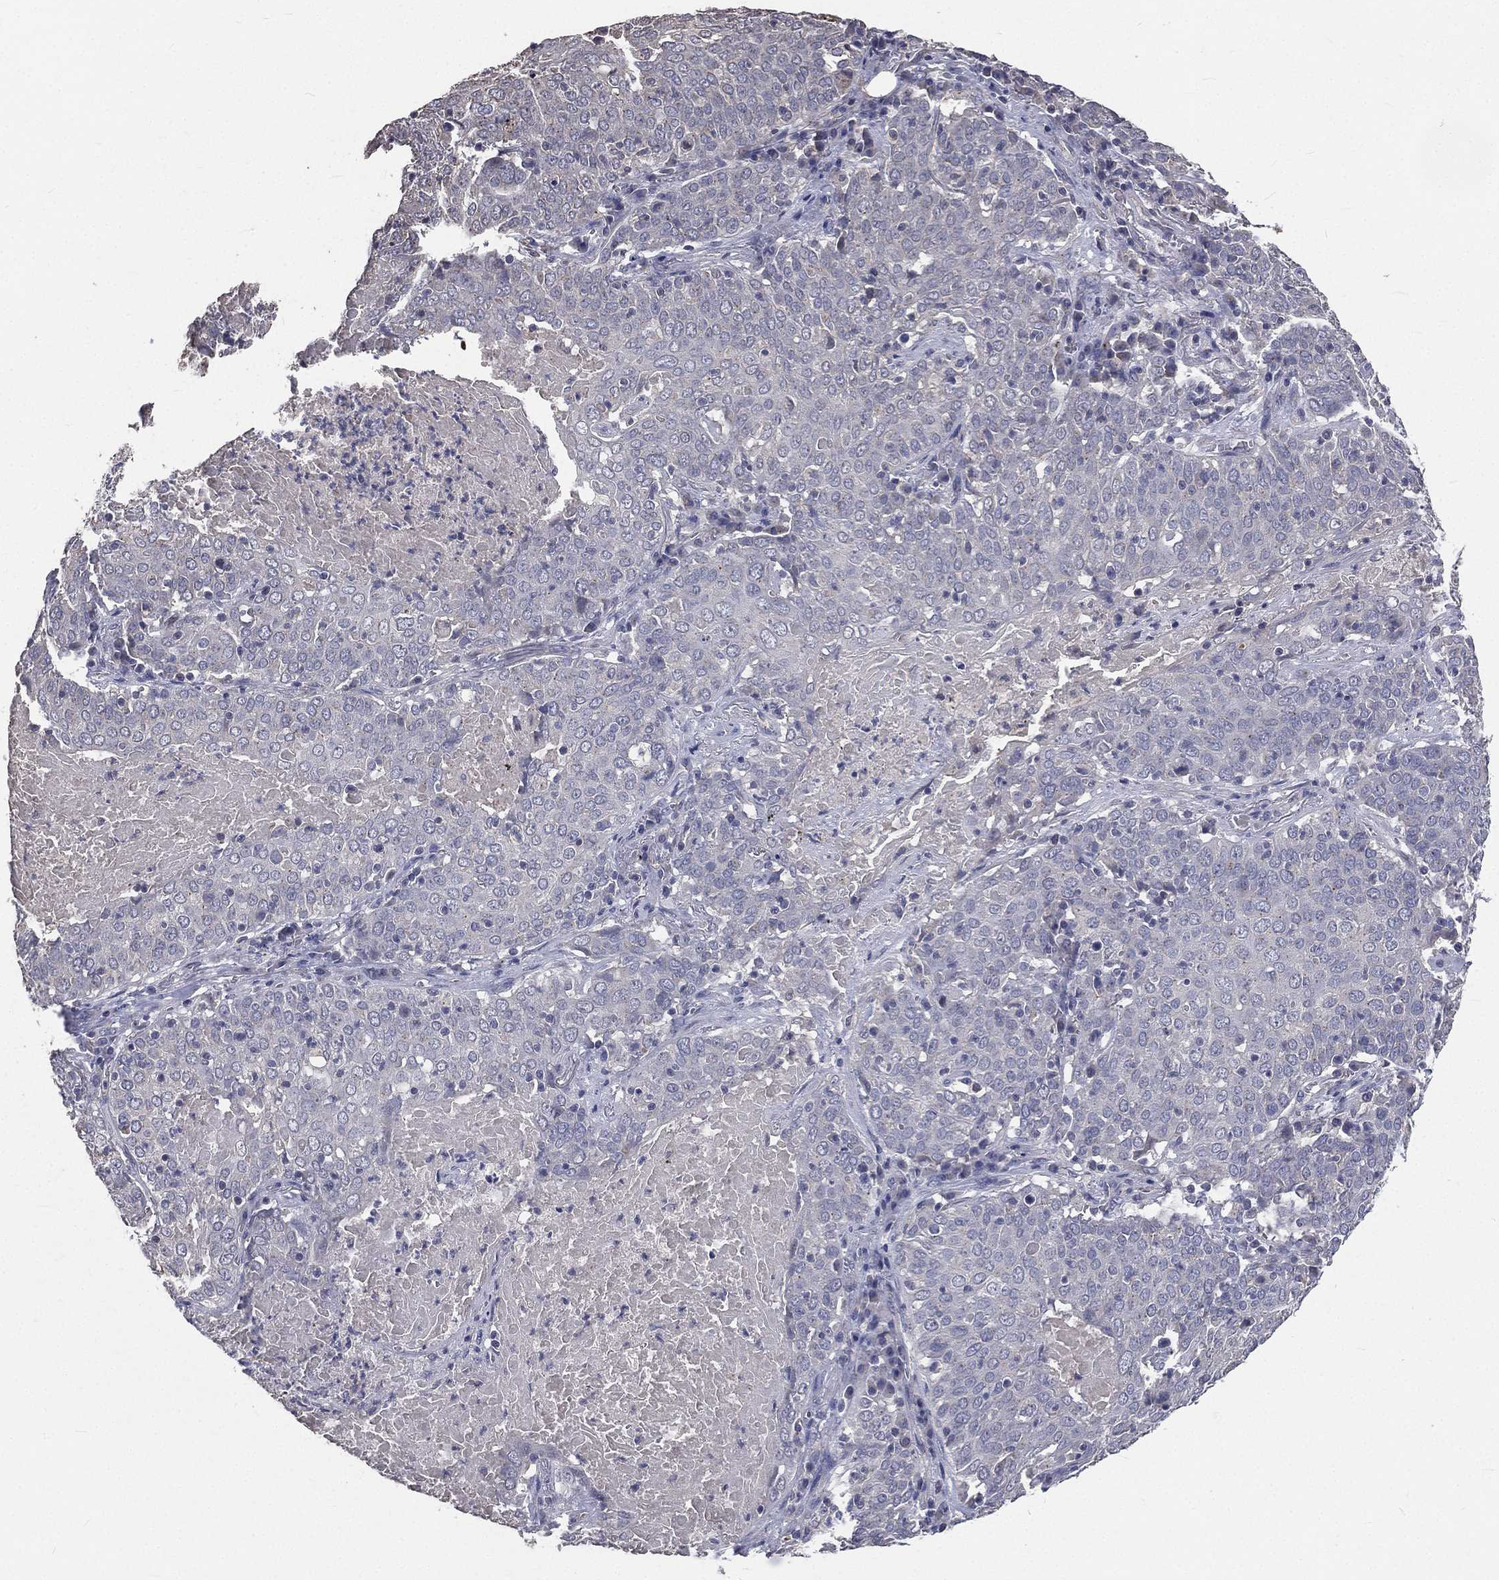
{"staining": {"intensity": "negative", "quantity": "none", "location": "none"}, "tissue": "lung cancer", "cell_type": "Tumor cells", "image_type": "cancer", "snomed": [{"axis": "morphology", "description": "Squamous cell carcinoma, NOS"}, {"axis": "topography", "description": "Lung"}], "caption": "A photomicrograph of lung cancer (squamous cell carcinoma) stained for a protein shows no brown staining in tumor cells.", "gene": "CROCC", "patient": {"sex": "male", "age": 82}}